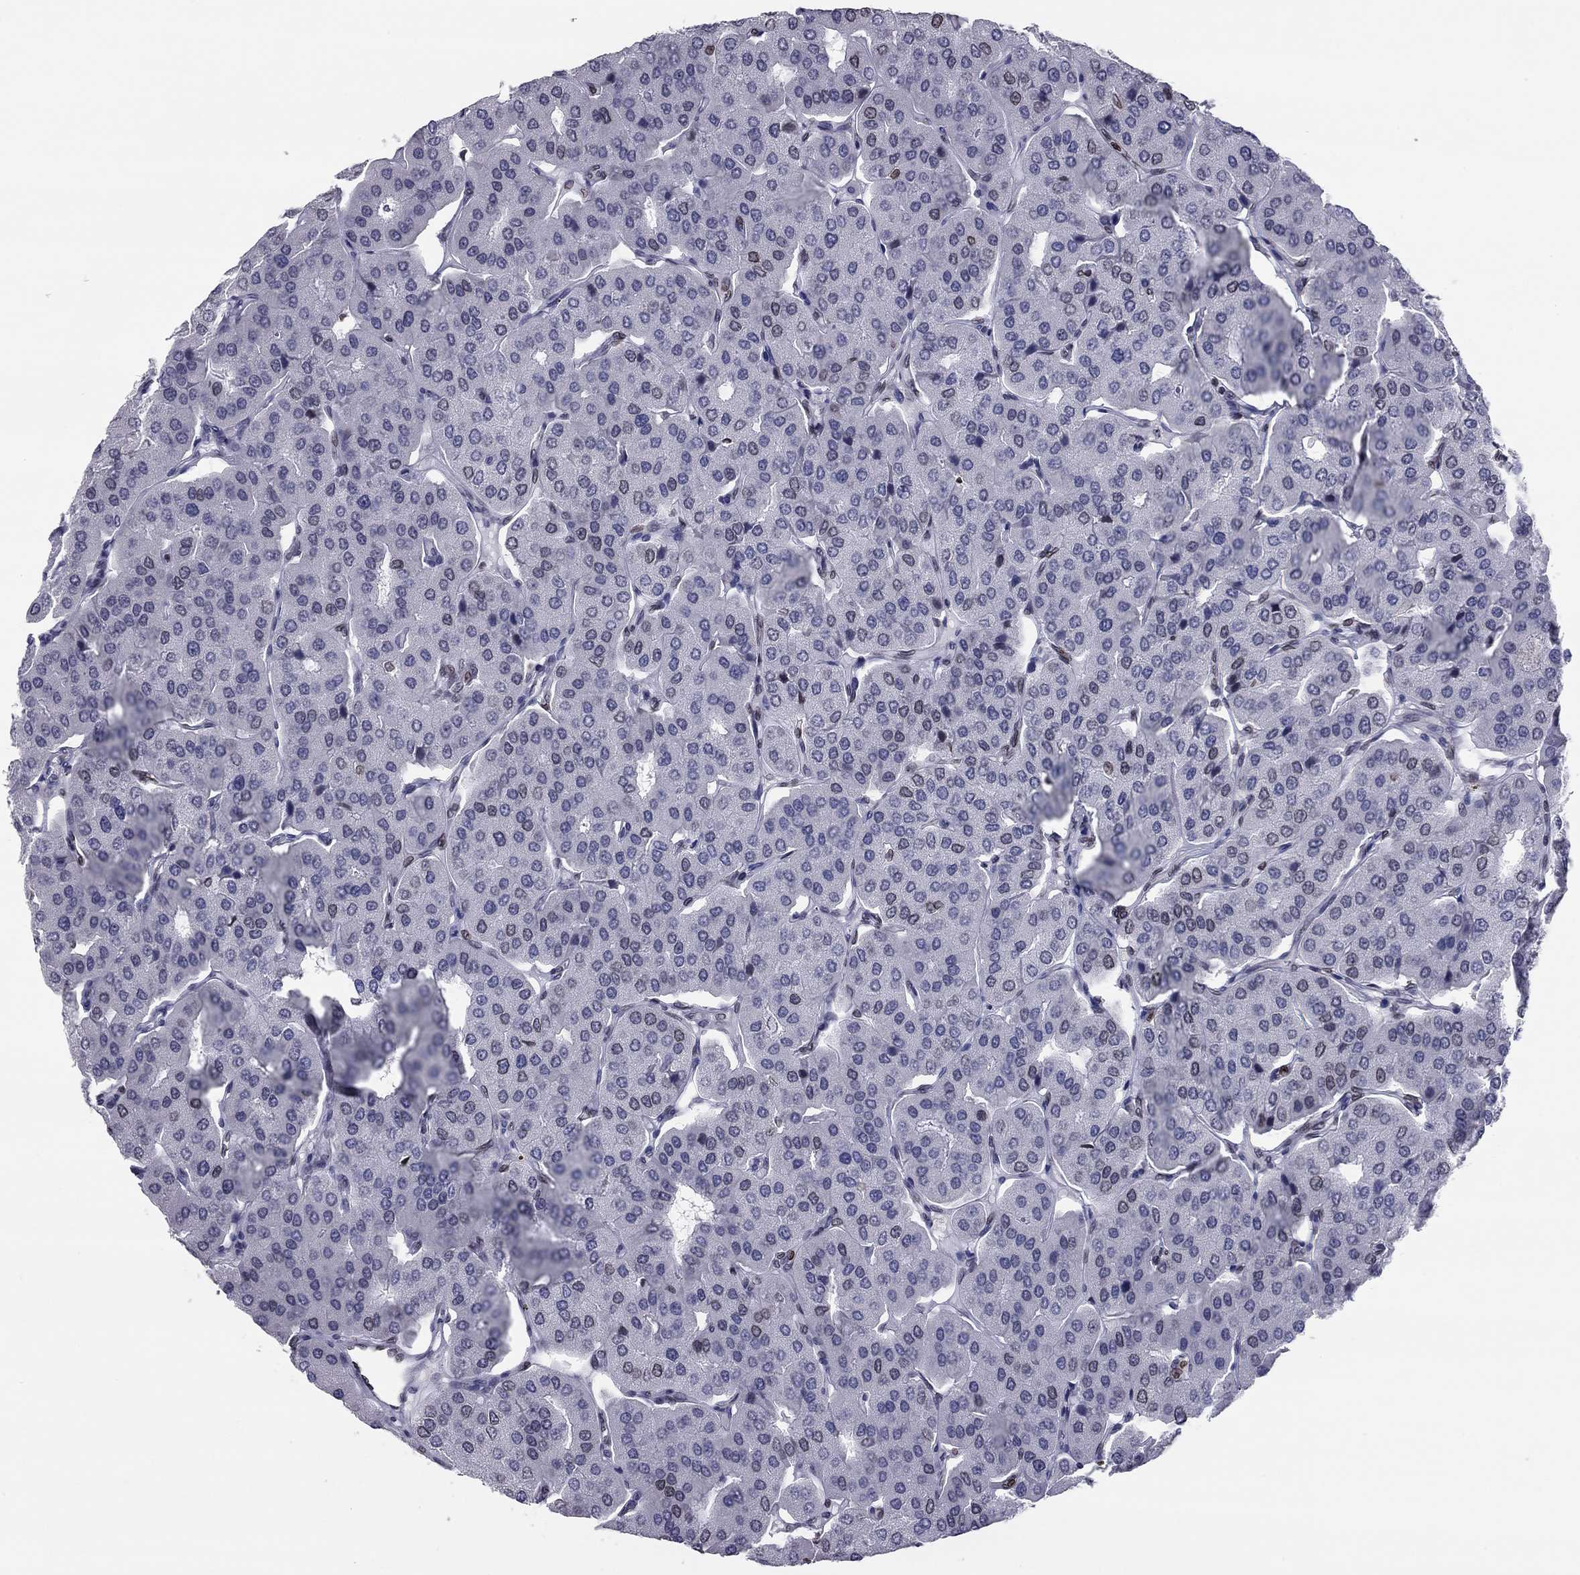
{"staining": {"intensity": "negative", "quantity": "none", "location": "none"}, "tissue": "parathyroid gland", "cell_type": "Glandular cells", "image_type": "normal", "snomed": [{"axis": "morphology", "description": "Normal tissue, NOS"}, {"axis": "morphology", "description": "Adenoma, NOS"}, {"axis": "topography", "description": "Parathyroid gland"}], "caption": "Immunohistochemical staining of normal parathyroid gland displays no significant expression in glandular cells.", "gene": "ESPL1", "patient": {"sex": "female", "age": 86}}